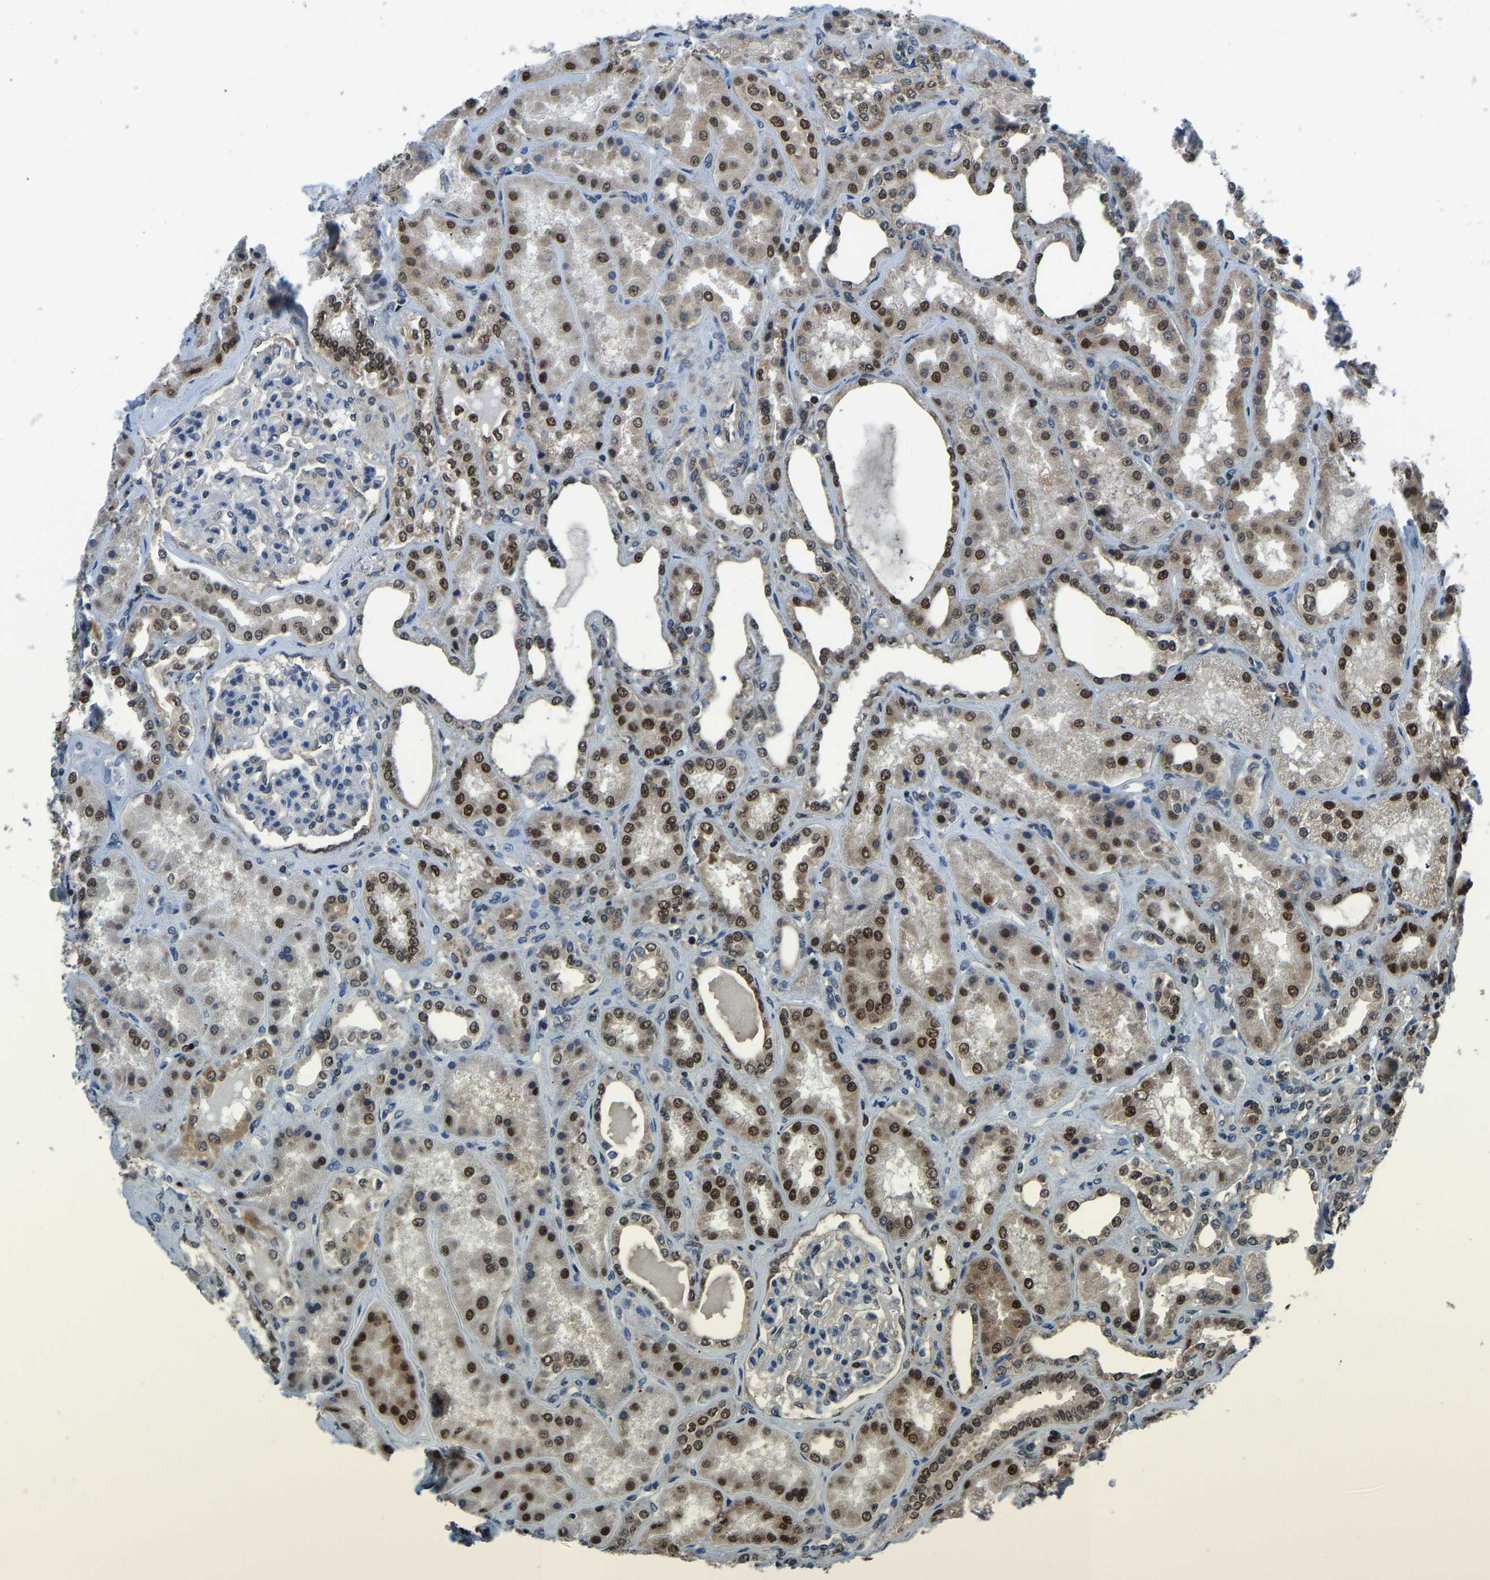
{"staining": {"intensity": "weak", "quantity": "<25%", "location": "nuclear"}, "tissue": "kidney", "cell_type": "Cells in glomeruli", "image_type": "normal", "snomed": [{"axis": "morphology", "description": "Normal tissue, NOS"}, {"axis": "topography", "description": "Kidney"}], "caption": "High magnification brightfield microscopy of benign kidney stained with DAB (3,3'-diaminobenzidine) (brown) and counterstained with hematoxylin (blue): cells in glomeruli show no significant expression. (Stains: DAB (3,3'-diaminobenzidine) IHC with hematoxylin counter stain, Microscopy: brightfield microscopy at high magnification).", "gene": "DFFA", "patient": {"sex": "female", "age": 56}}